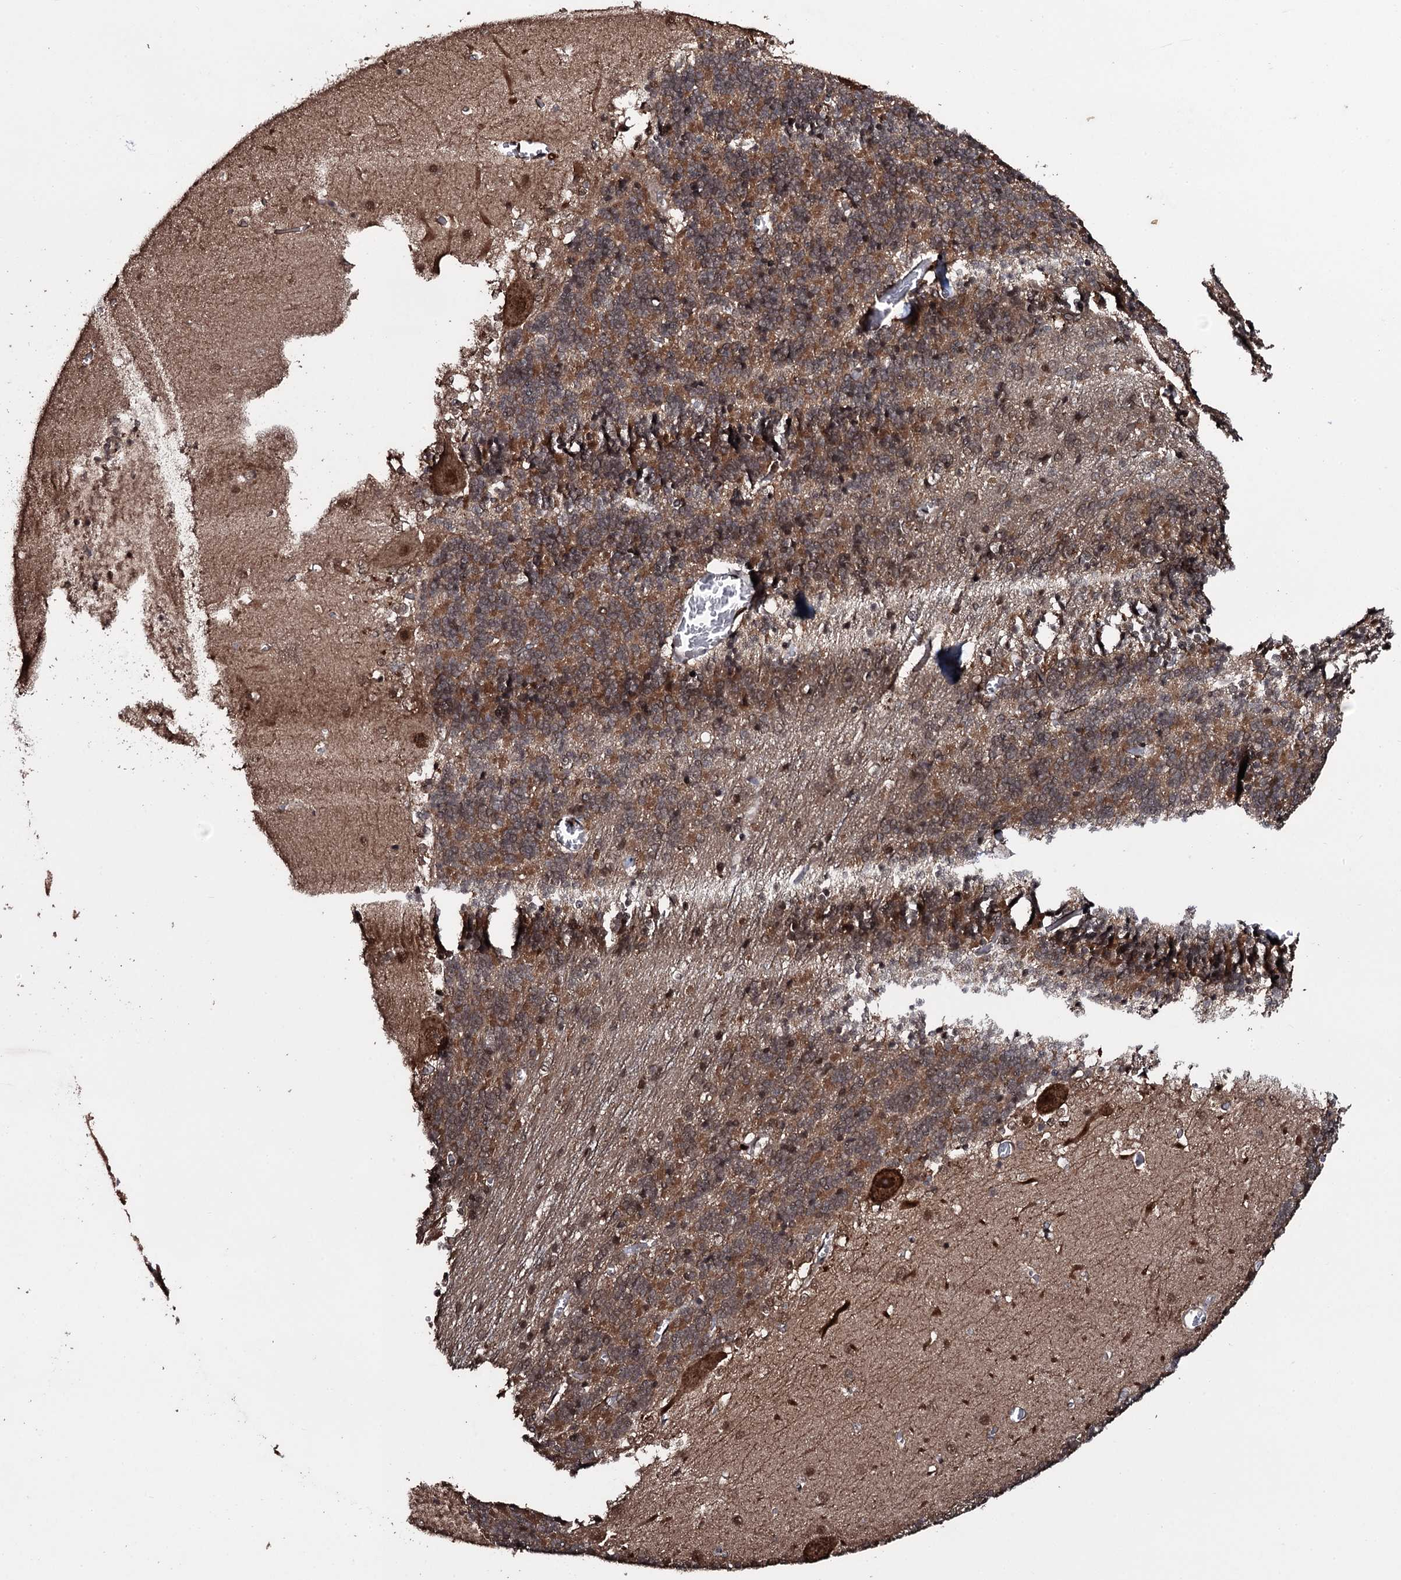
{"staining": {"intensity": "moderate", "quantity": "25%-75%", "location": "cytoplasmic/membranous"}, "tissue": "cerebellum", "cell_type": "Cells in granular layer", "image_type": "normal", "snomed": [{"axis": "morphology", "description": "Normal tissue, NOS"}, {"axis": "topography", "description": "Cerebellum"}], "caption": "Immunohistochemical staining of normal cerebellum reveals moderate cytoplasmic/membranous protein expression in approximately 25%-75% of cells in granular layer.", "gene": "MRPS31", "patient": {"sex": "male", "age": 37}}